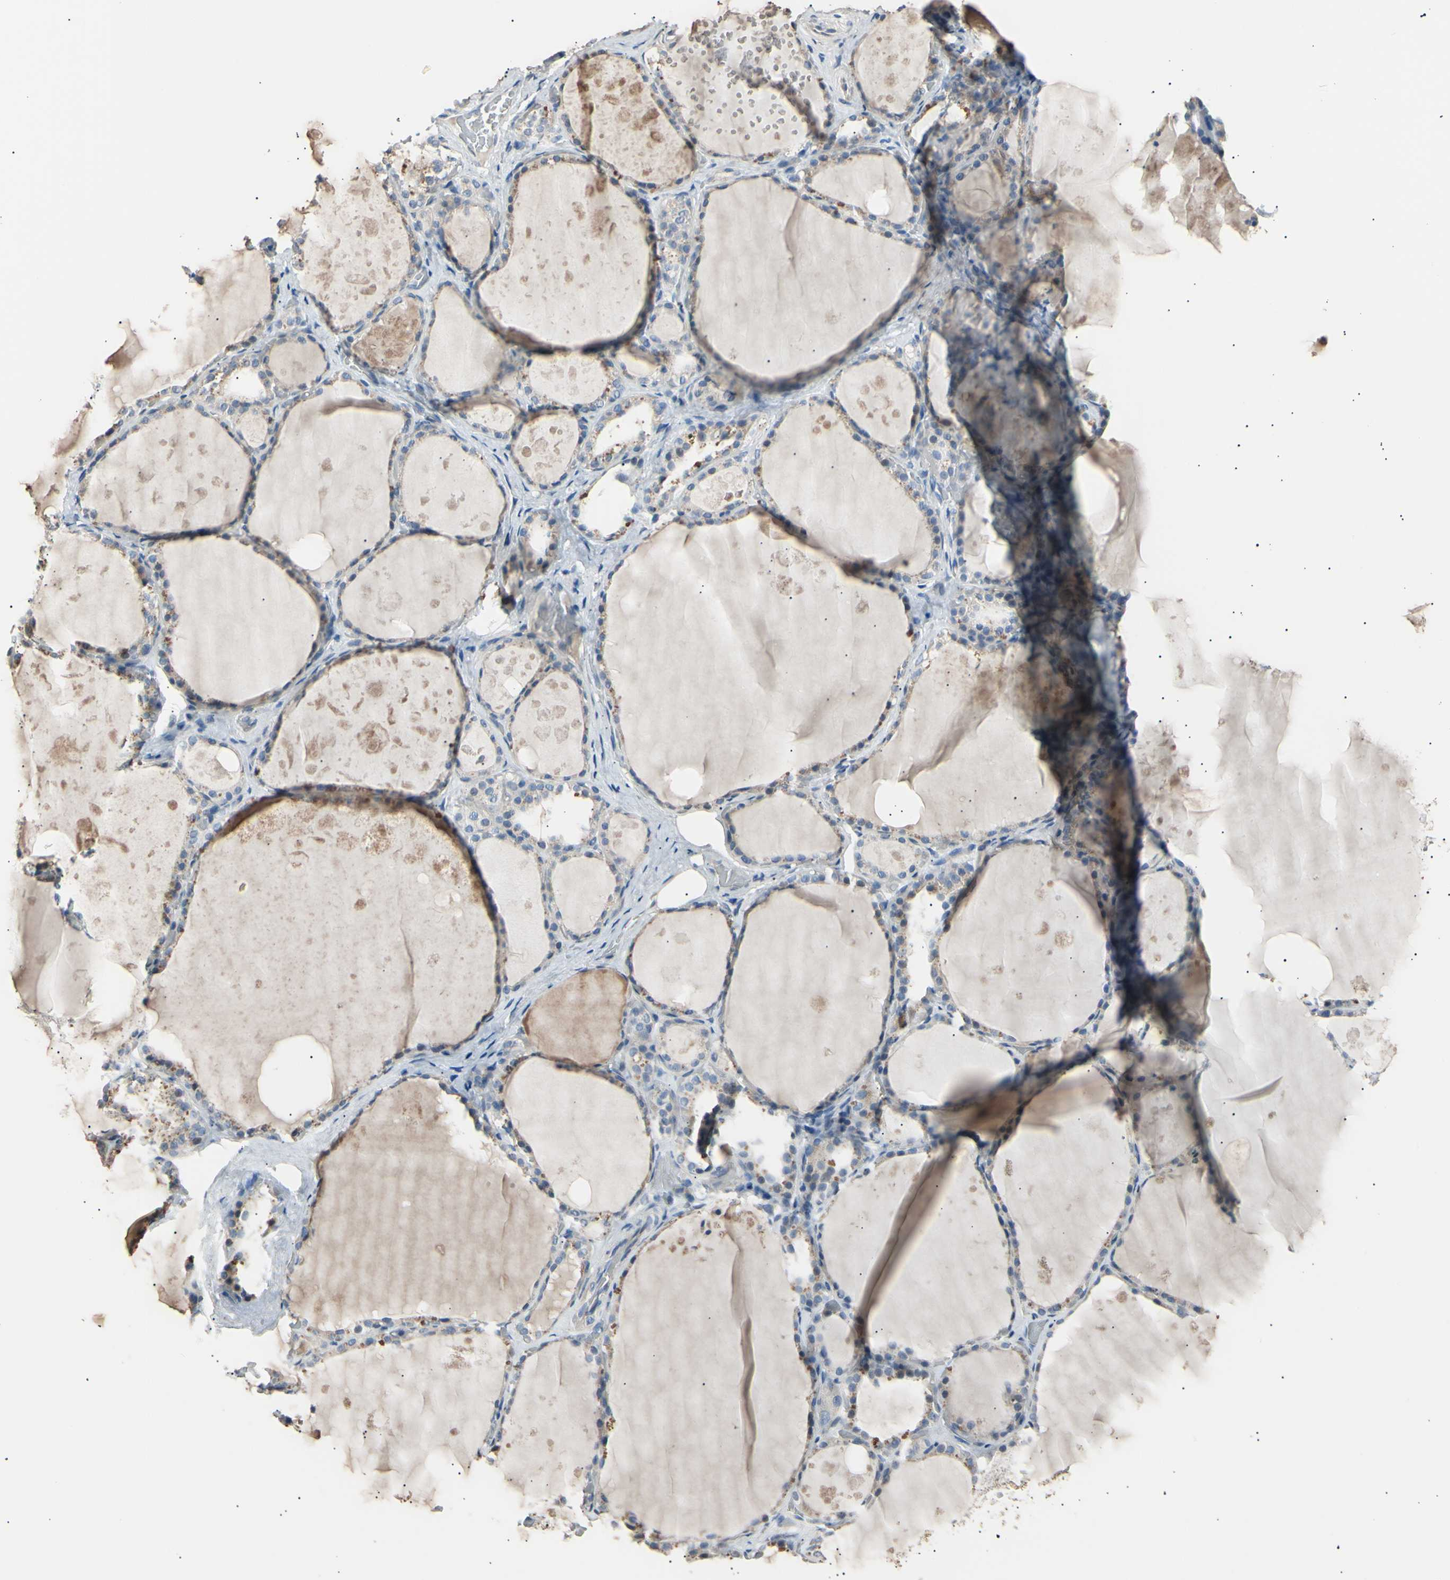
{"staining": {"intensity": "weak", "quantity": "<25%", "location": "cytoplasmic/membranous"}, "tissue": "thyroid gland", "cell_type": "Glandular cells", "image_type": "normal", "snomed": [{"axis": "morphology", "description": "Normal tissue, NOS"}, {"axis": "topography", "description": "Thyroid gland"}], "caption": "This is a photomicrograph of immunohistochemistry staining of normal thyroid gland, which shows no staining in glandular cells. (Brightfield microscopy of DAB IHC at high magnification).", "gene": "LDLR", "patient": {"sex": "male", "age": 61}}